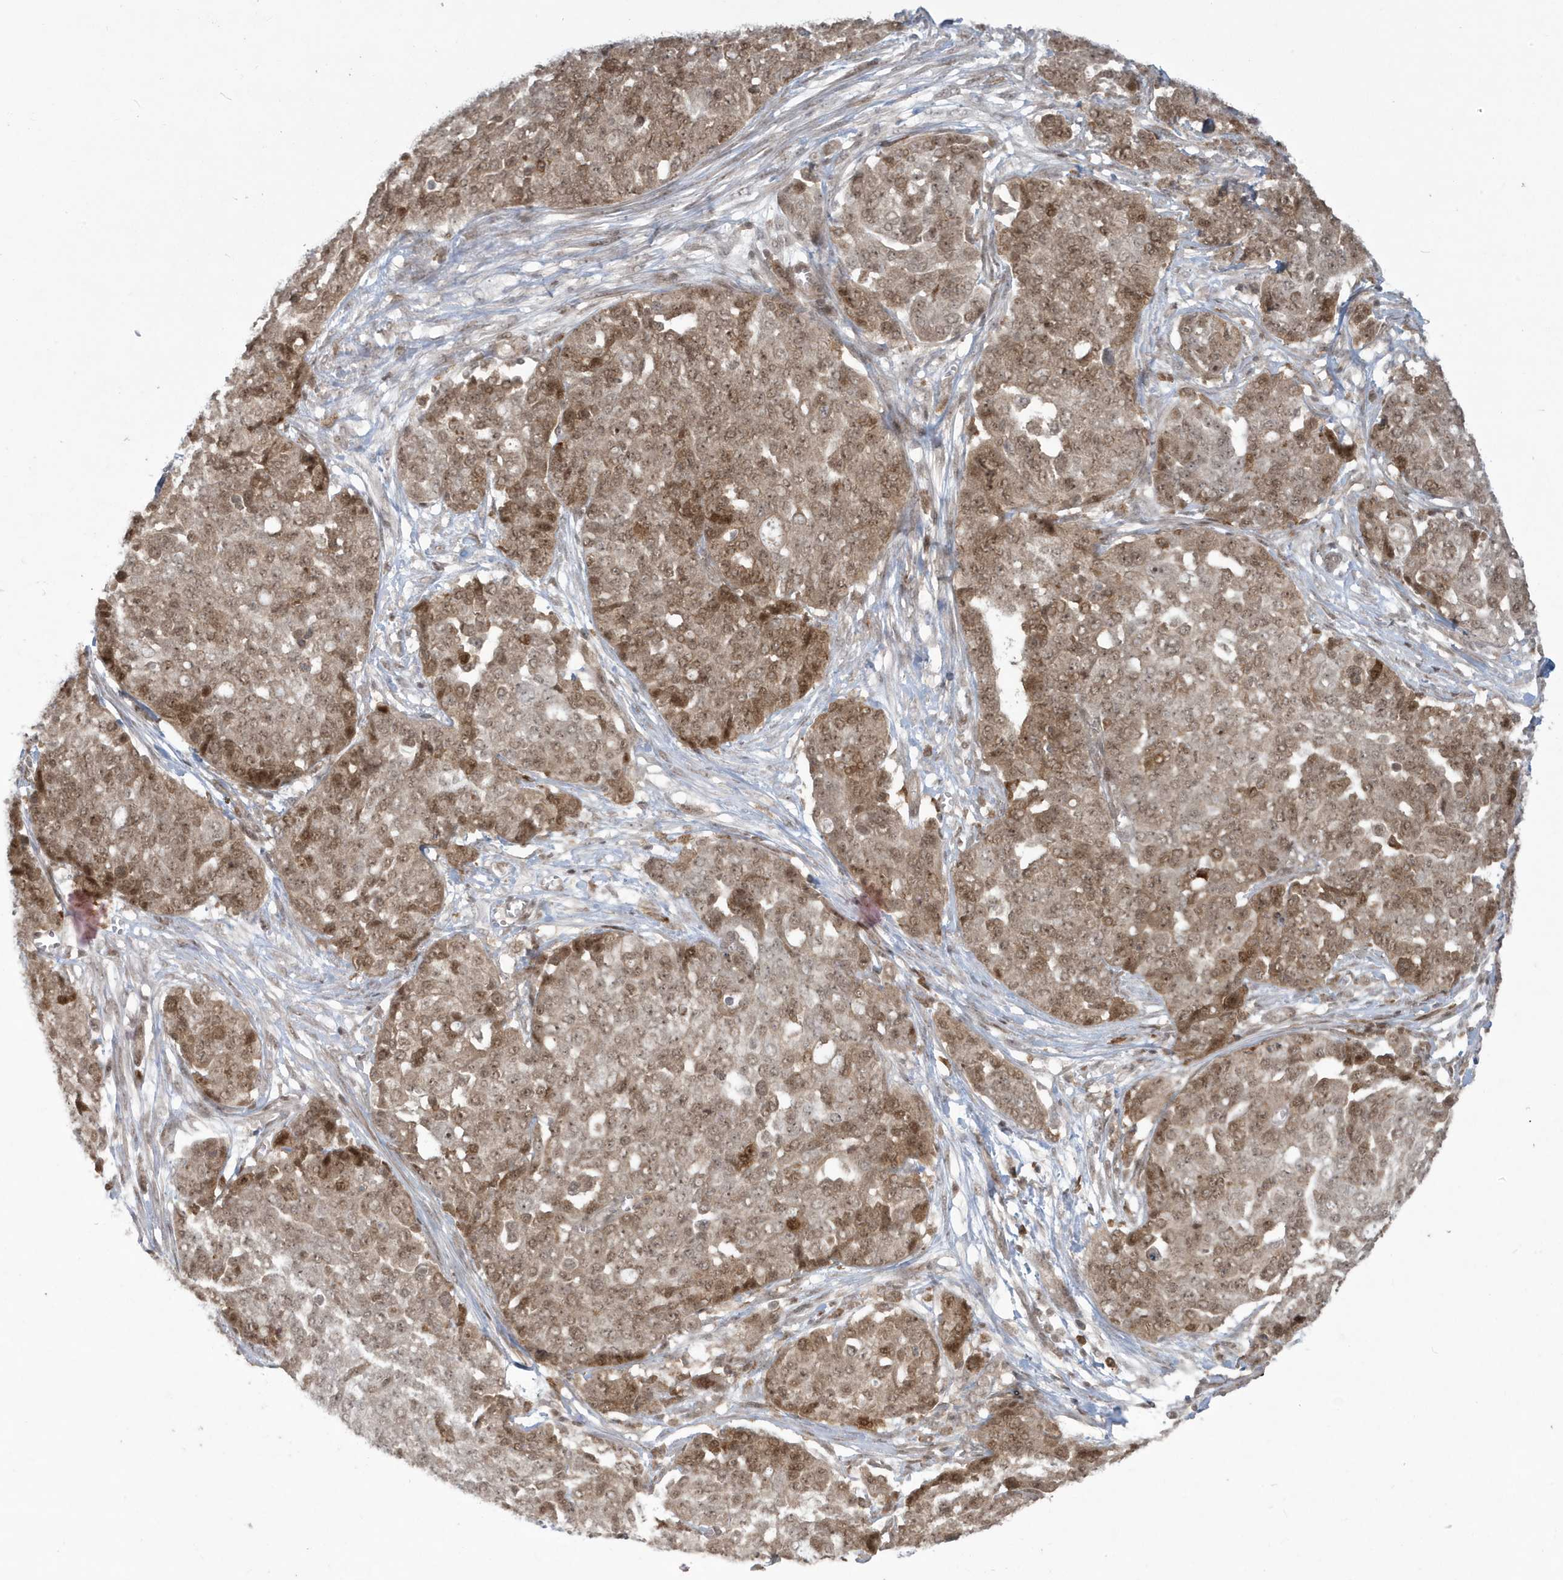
{"staining": {"intensity": "moderate", "quantity": ">75%", "location": "cytoplasmic/membranous,nuclear"}, "tissue": "ovarian cancer", "cell_type": "Tumor cells", "image_type": "cancer", "snomed": [{"axis": "morphology", "description": "Cystadenocarcinoma, serous, NOS"}, {"axis": "topography", "description": "Soft tissue"}, {"axis": "topography", "description": "Ovary"}], "caption": "Ovarian serous cystadenocarcinoma stained for a protein (brown) demonstrates moderate cytoplasmic/membranous and nuclear positive expression in approximately >75% of tumor cells.", "gene": "C1orf52", "patient": {"sex": "female", "age": 57}}